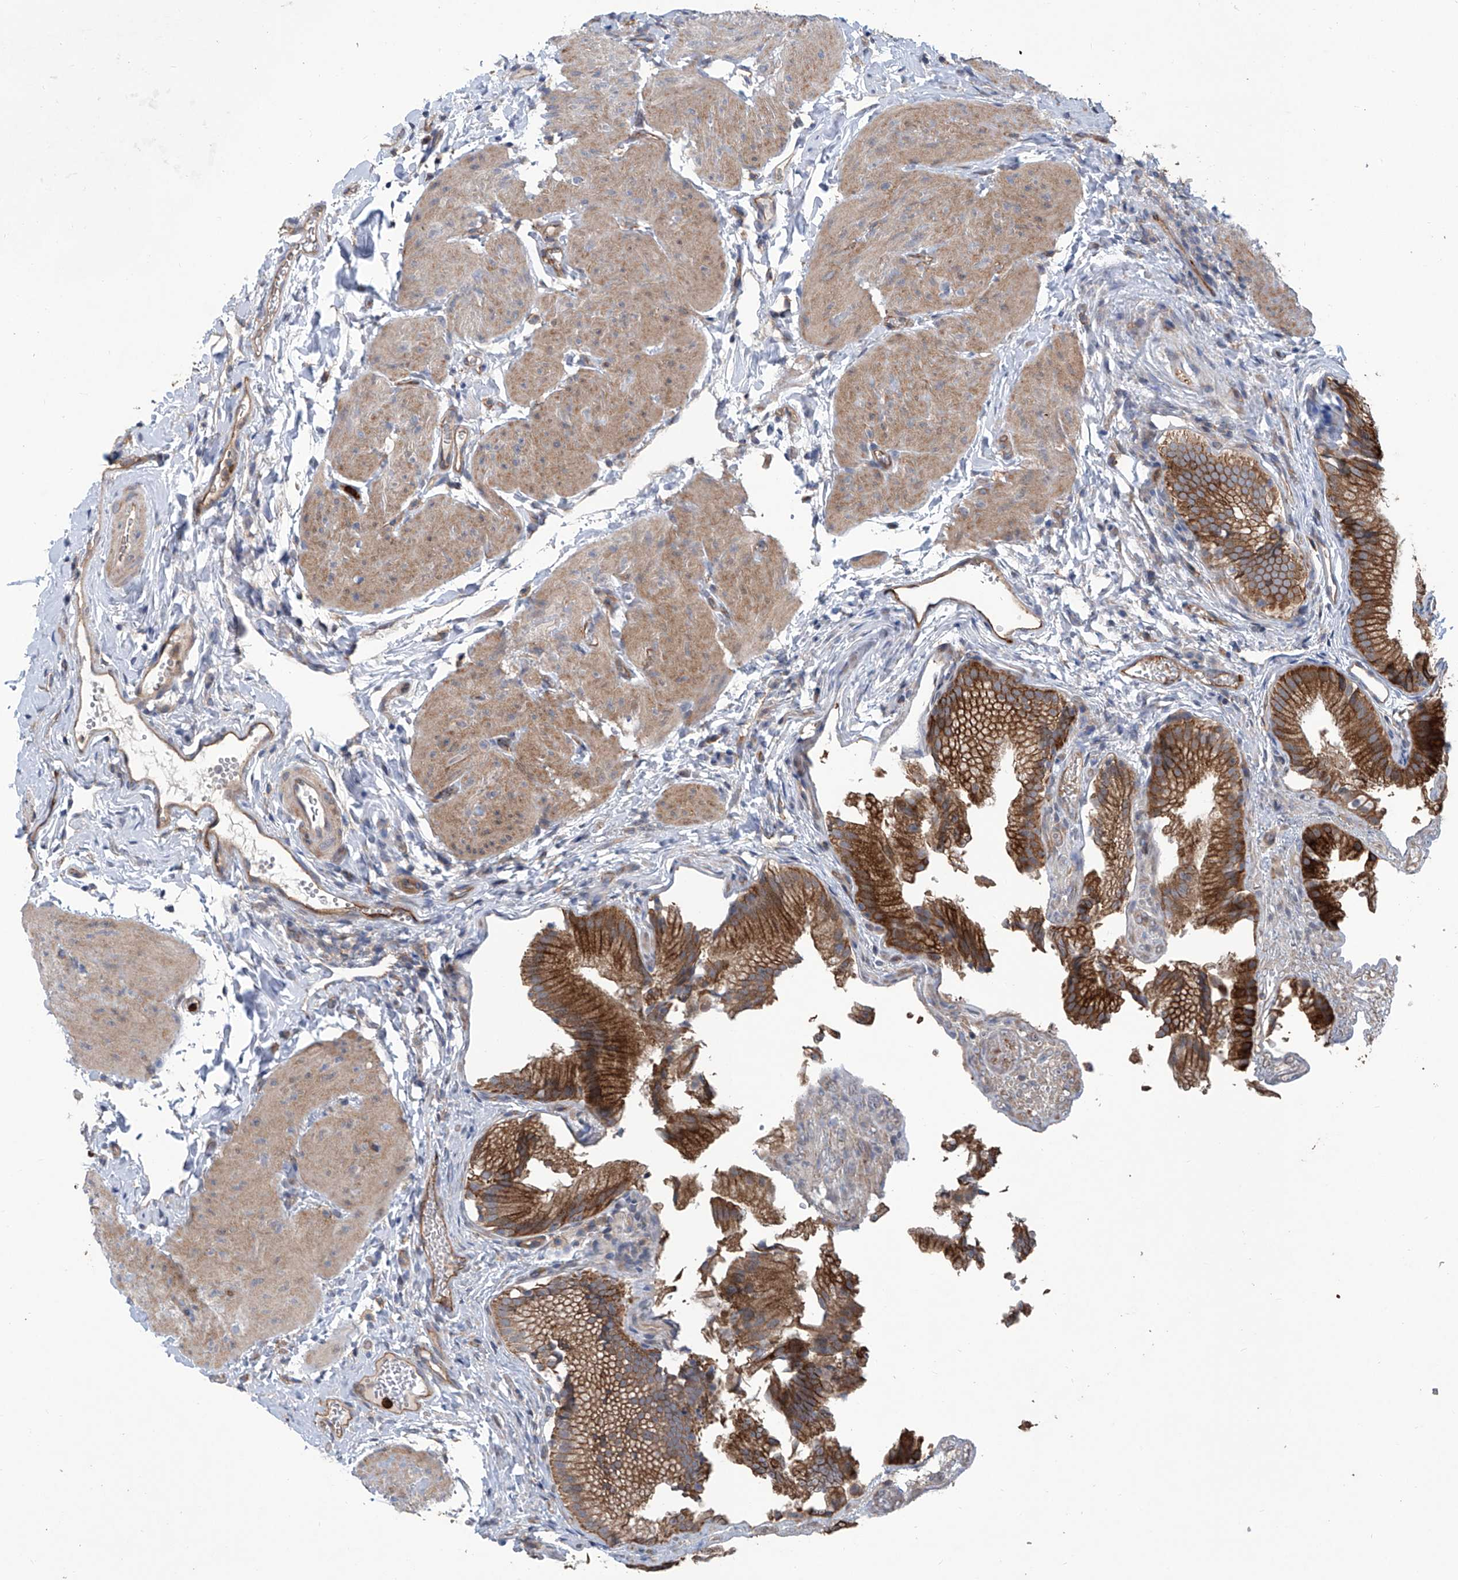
{"staining": {"intensity": "strong", "quantity": ">75%", "location": "cytoplasmic/membranous"}, "tissue": "gallbladder", "cell_type": "Glandular cells", "image_type": "normal", "snomed": [{"axis": "morphology", "description": "Normal tissue, NOS"}, {"axis": "topography", "description": "Gallbladder"}], "caption": "A micrograph of gallbladder stained for a protein reveals strong cytoplasmic/membranous brown staining in glandular cells.", "gene": "EIF2D", "patient": {"sex": "female", "age": 30}}